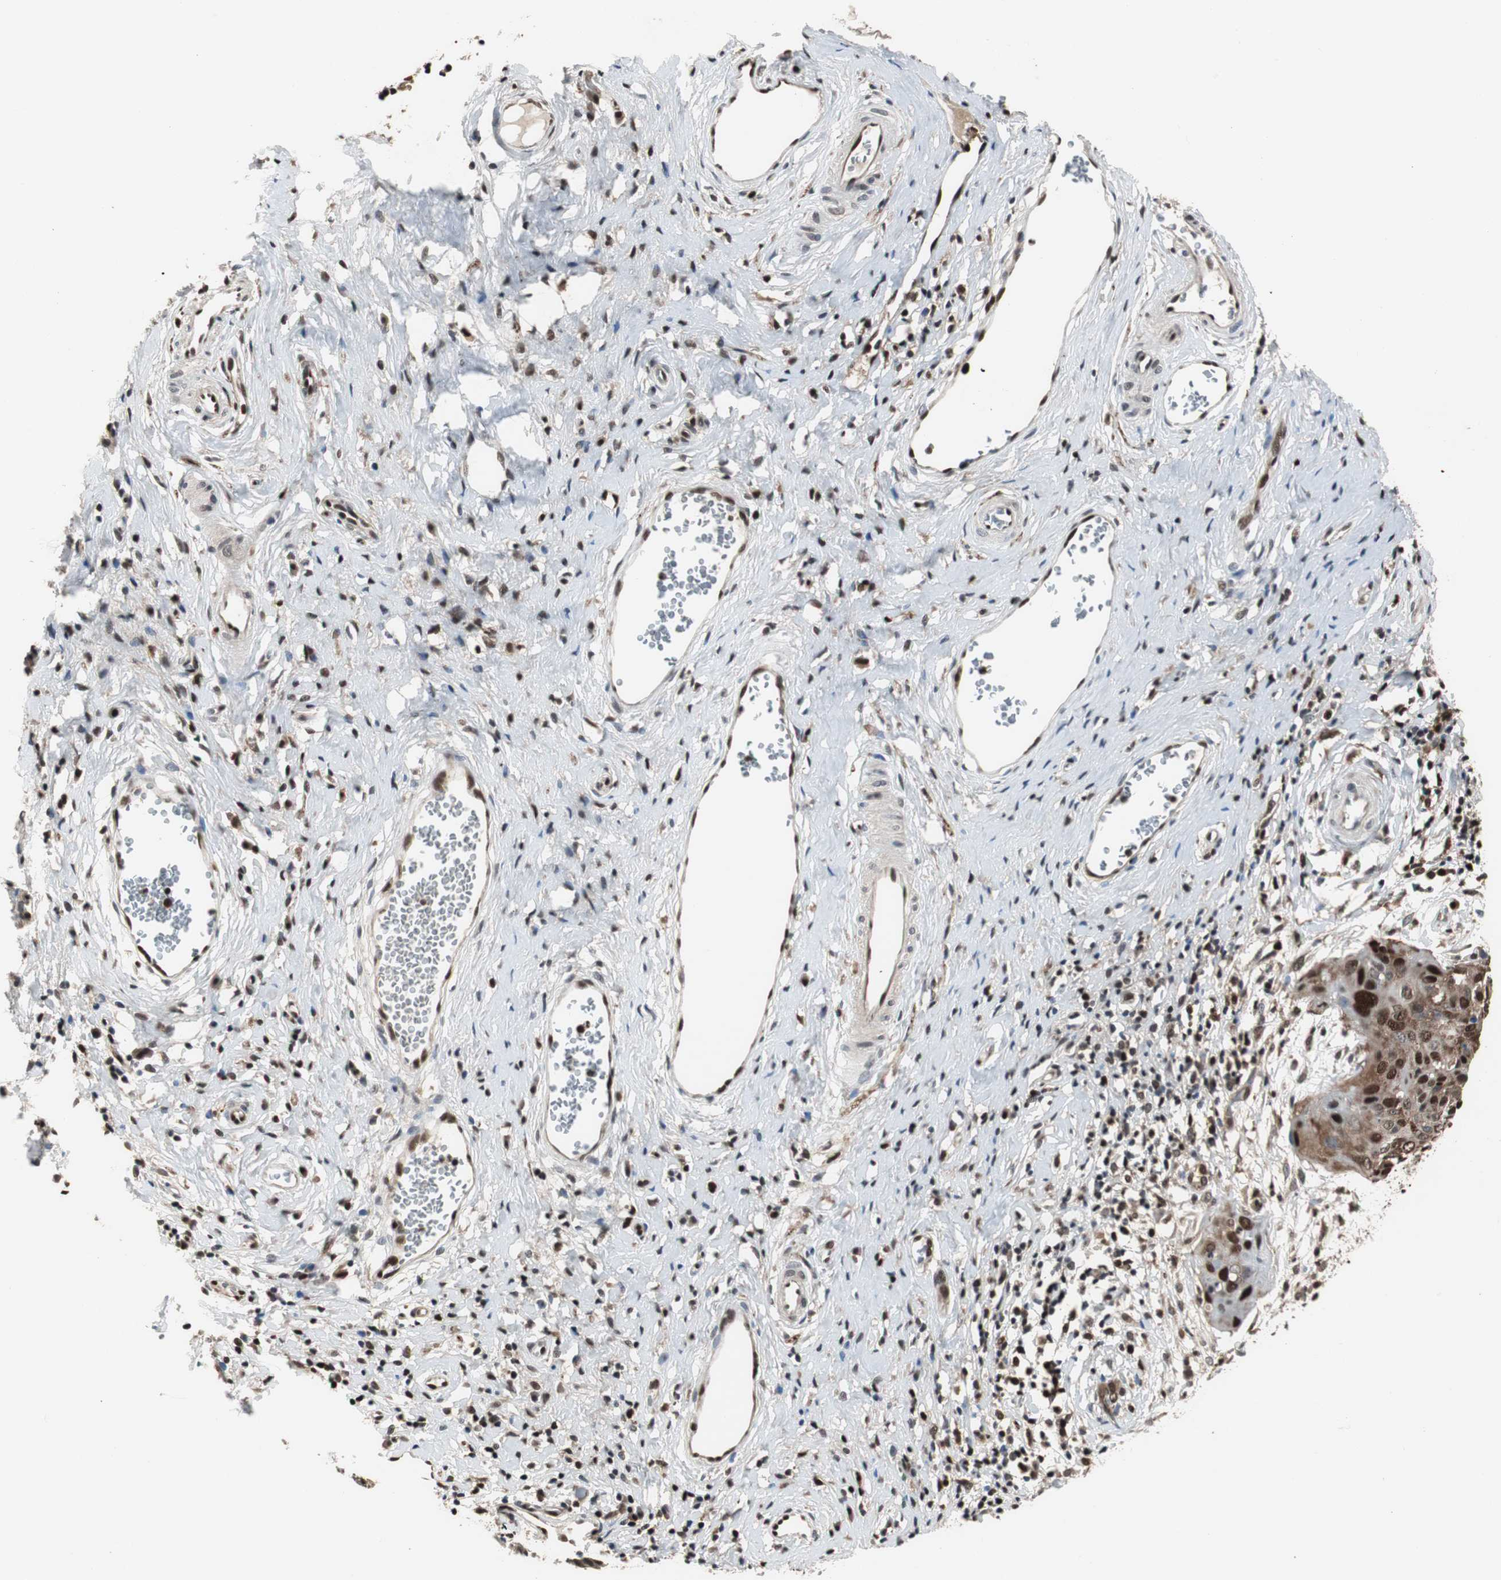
{"staining": {"intensity": "moderate", "quantity": ">75%", "location": "cytoplasmic/membranous,nuclear"}, "tissue": "cervical cancer", "cell_type": "Tumor cells", "image_type": "cancer", "snomed": [{"axis": "morphology", "description": "Squamous cell carcinoma, NOS"}, {"axis": "topography", "description": "Cervix"}], "caption": "Immunohistochemical staining of cervical squamous cell carcinoma reveals medium levels of moderate cytoplasmic/membranous and nuclear protein expression in about >75% of tumor cells.", "gene": "ACLY", "patient": {"sex": "female", "age": 38}}